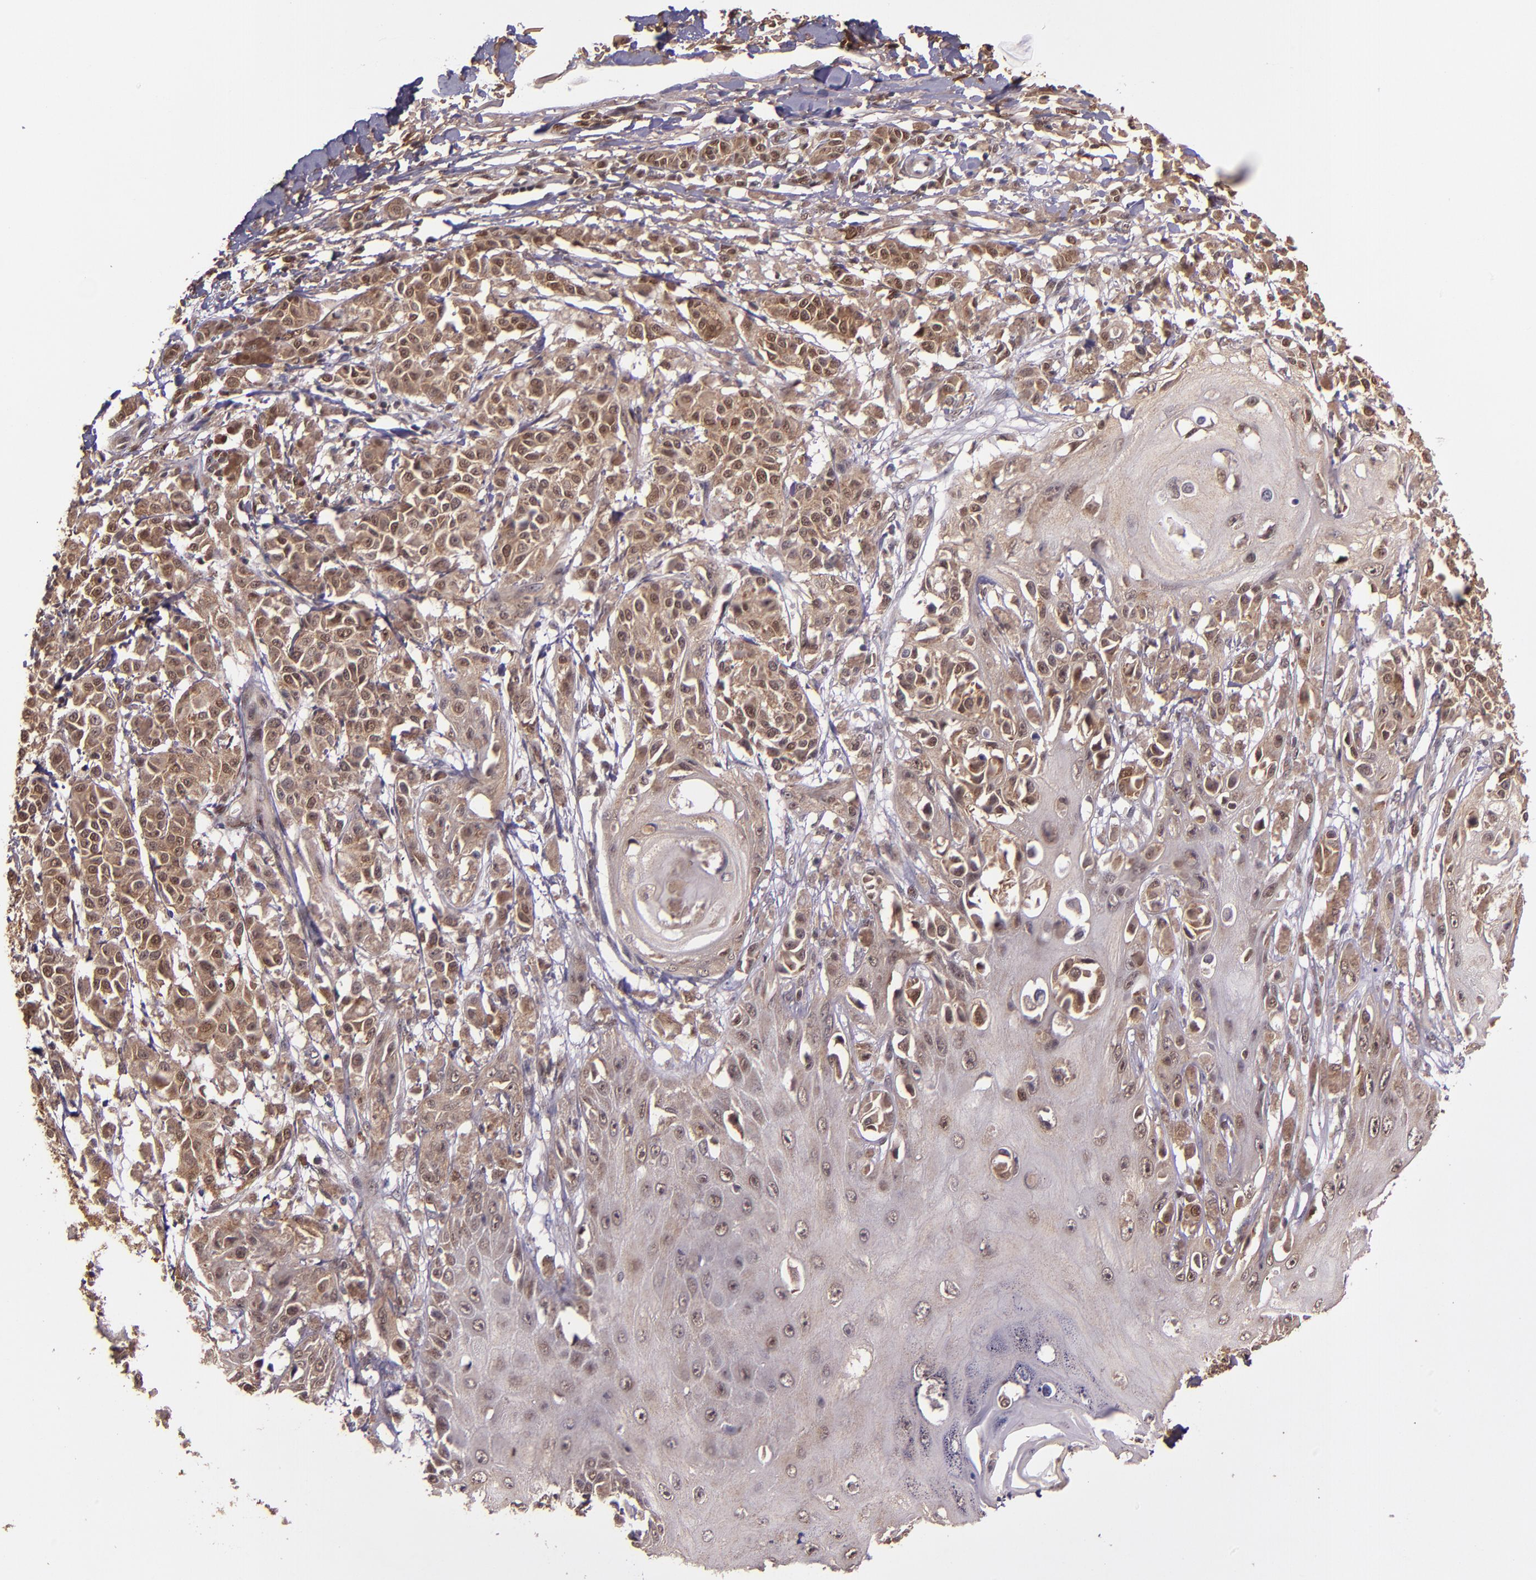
{"staining": {"intensity": "strong", "quantity": ">75%", "location": "cytoplasmic/membranous,nuclear"}, "tissue": "melanoma", "cell_type": "Tumor cells", "image_type": "cancer", "snomed": [{"axis": "morphology", "description": "Malignant melanoma, NOS"}, {"axis": "topography", "description": "Skin"}], "caption": "This photomicrograph demonstrates IHC staining of melanoma, with high strong cytoplasmic/membranous and nuclear expression in approximately >75% of tumor cells.", "gene": "STAT6", "patient": {"sex": "male", "age": 76}}